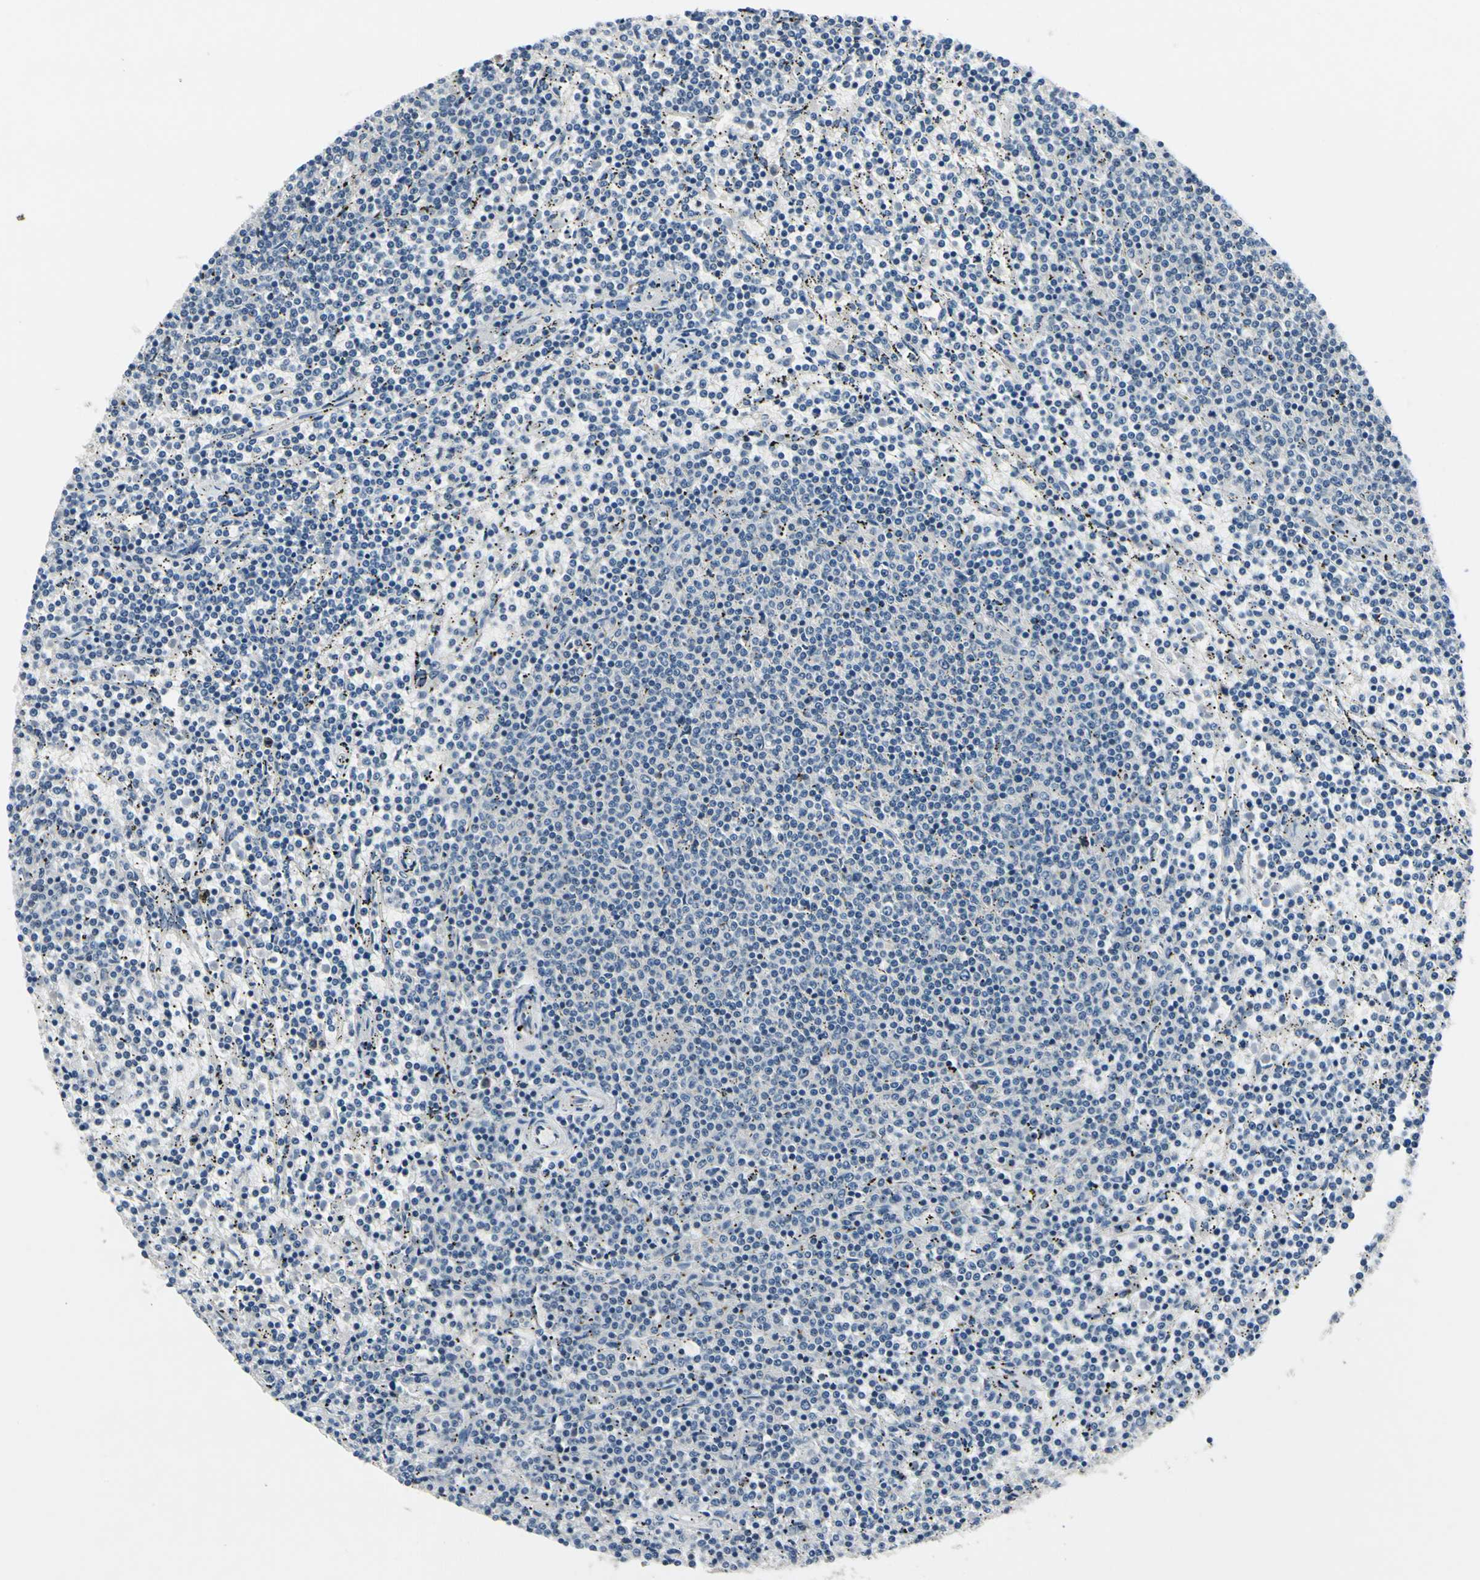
{"staining": {"intensity": "negative", "quantity": "none", "location": "none"}, "tissue": "lymphoma", "cell_type": "Tumor cells", "image_type": "cancer", "snomed": [{"axis": "morphology", "description": "Malignant lymphoma, non-Hodgkin's type, Low grade"}, {"axis": "topography", "description": "Spleen"}], "caption": "The photomicrograph shows no staining of tumor cells in lymphoma. (DAB (3,3'-diaminobenzidine) immunohistochemistry (IHC) visualized using brightfield microscopy, high magnification).", "gene": "SELENOK", "patient": {"sex": "female", "age": 50}}